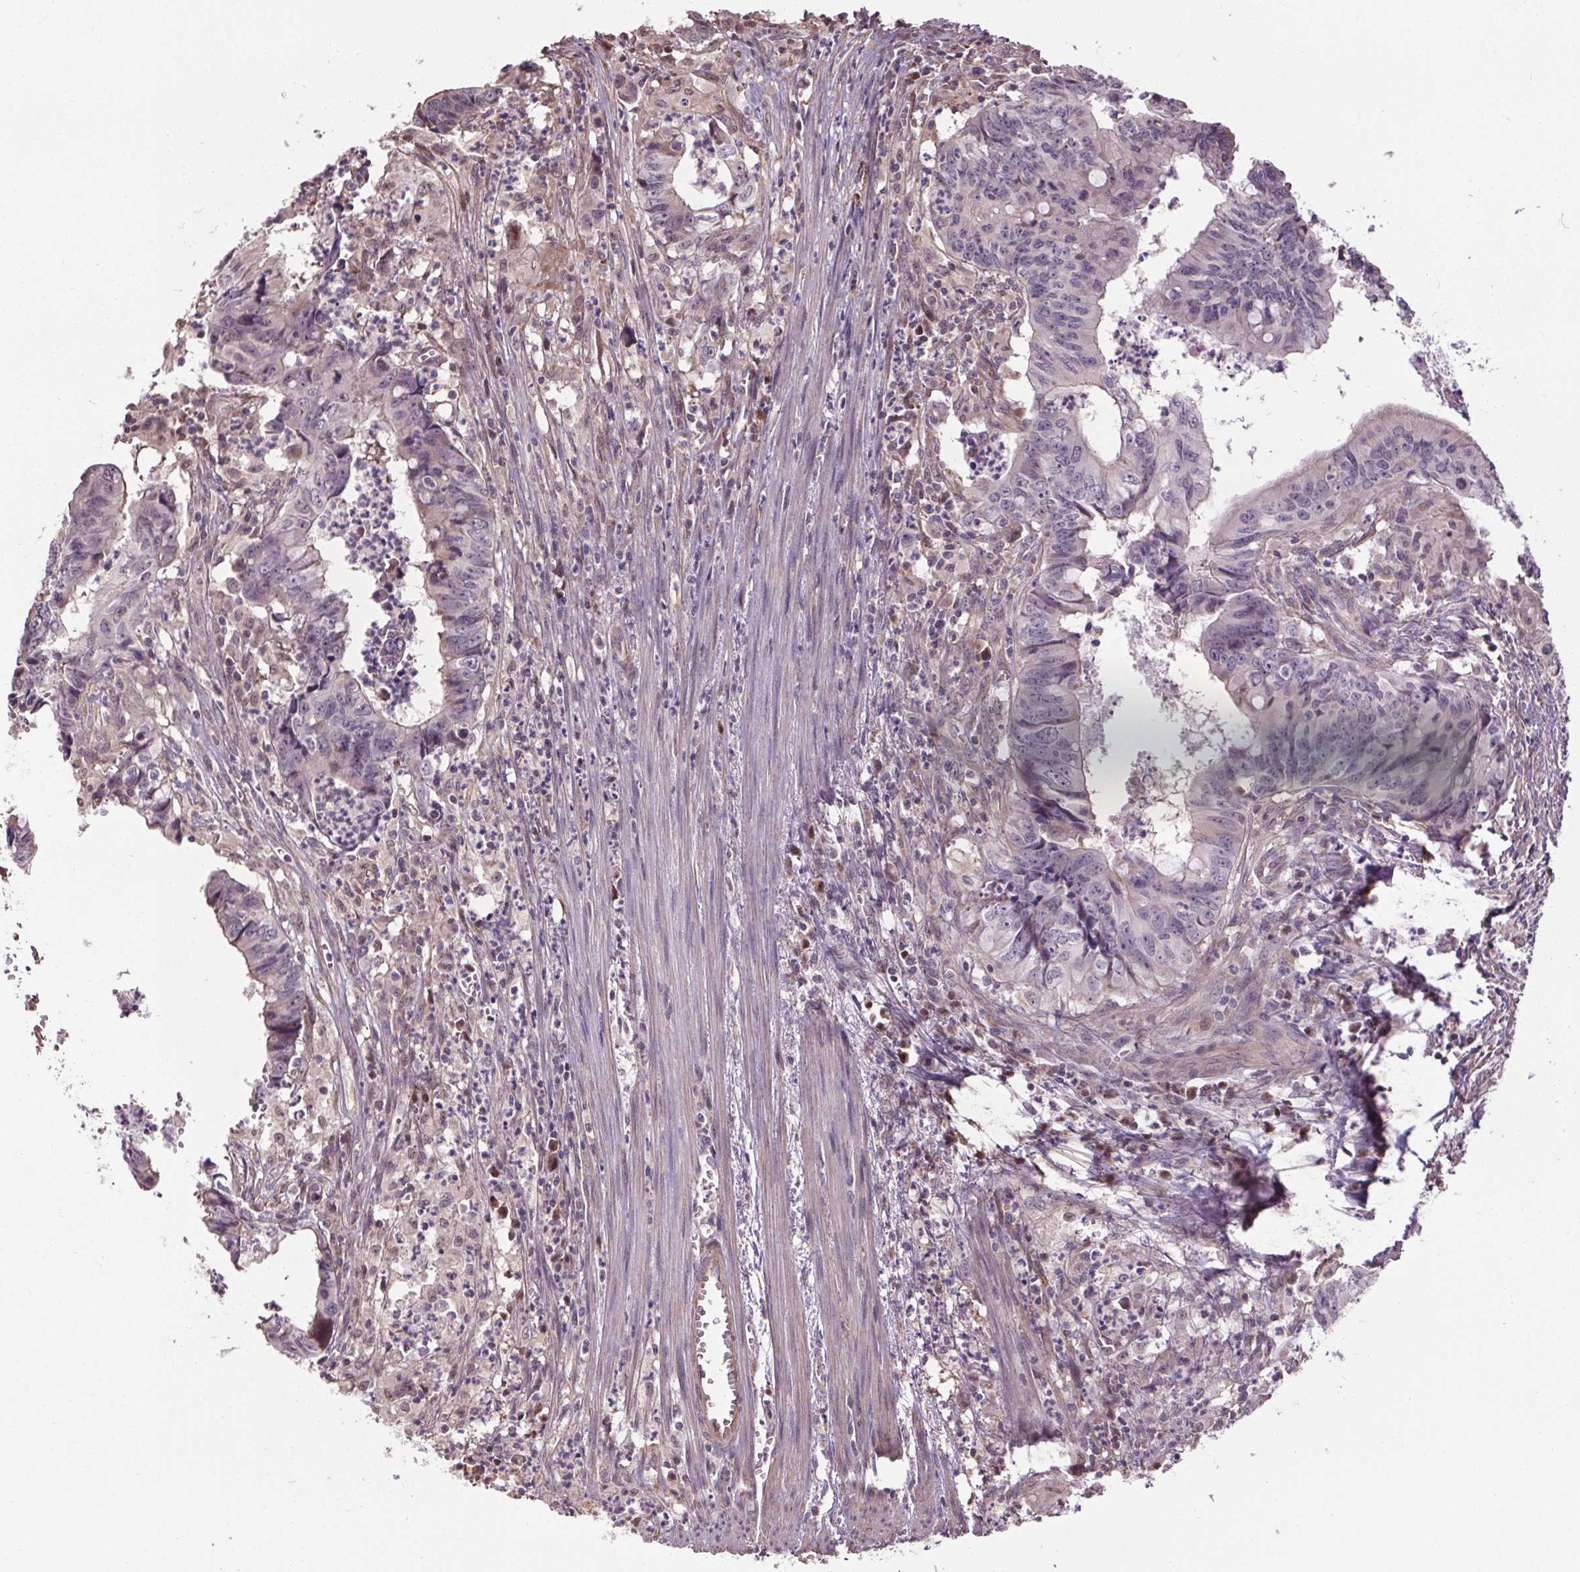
{"staining": {"intensity": "negative", "quantity": "none", "location": "none"}, "tissue": "colorectal cancer", "cell_type": "Tumor cells", "image_type": "cancer", "snomed": [{"axis": "morphology", "description": "Adenocarcinoma, NOS"}, {"axis": "topography", "description": "Colon"}], "caption": "Immunohistochemistry histopathology image of human colorectal adenocarcinoma stained for a protein (brown), which demonstrates no staining in tumor cells.", "gene": "ZNF548", "patient": {"sex": "female", "age": 82}}